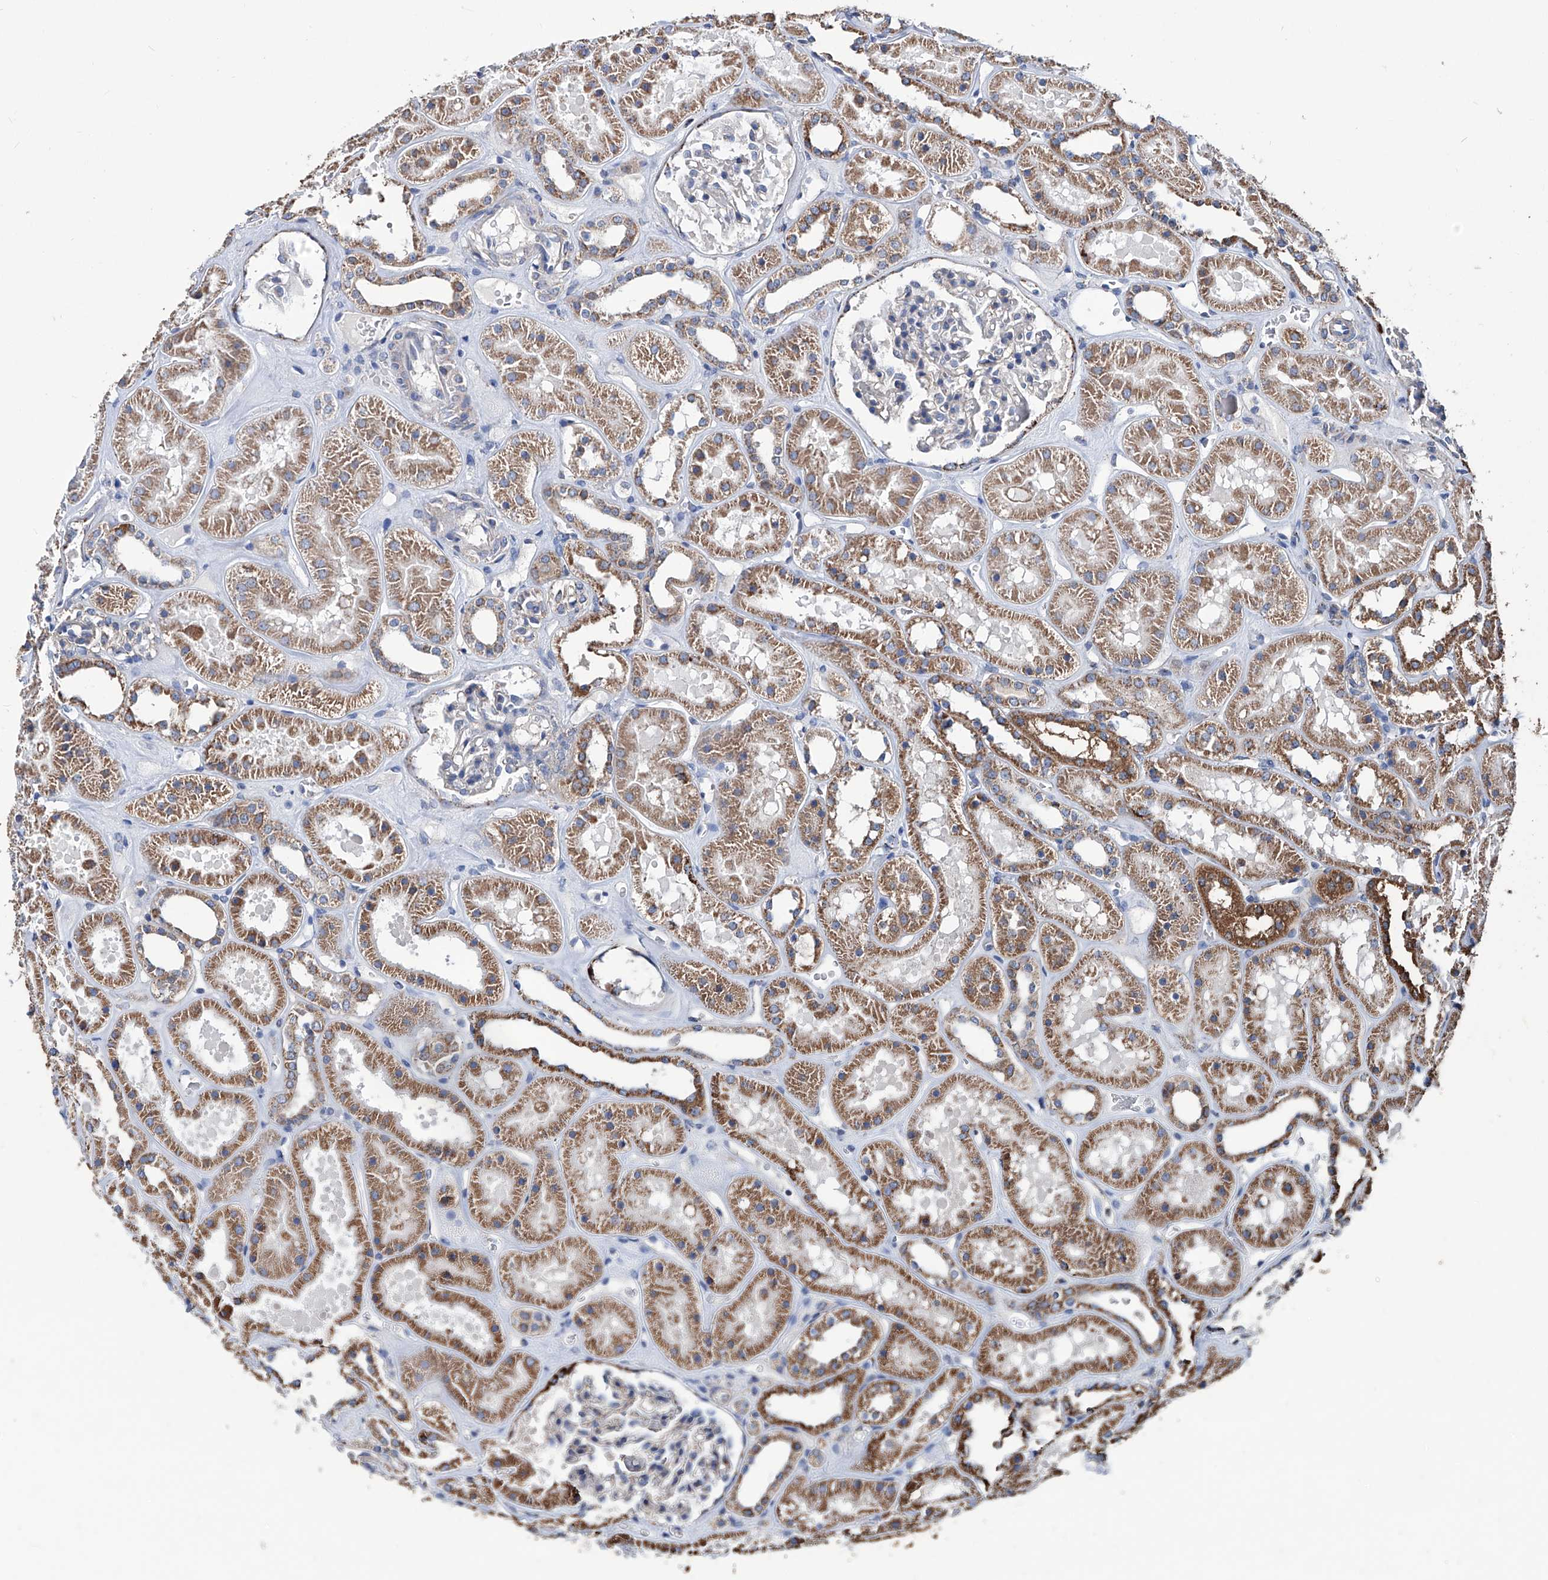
{"staining": {"intensity": "negative", "quantity": "none", "location": "none"}, "tissue": "kidney", "cell_type": "Cells in glomeruli", "image_type": "normal", "snomed": [{"axis": "morphology", "description": "Normal tissue, NOS"}, {"axis": "topography", "description": "Kidney"}], "caption": "A high-resolution image shows immunohistochemistry (IHC) staining of benign kidney, which shows no significant positivity in cells in glomeruli.", "gene": "NHS", "patient": {"sex": "female", "age": 41}}